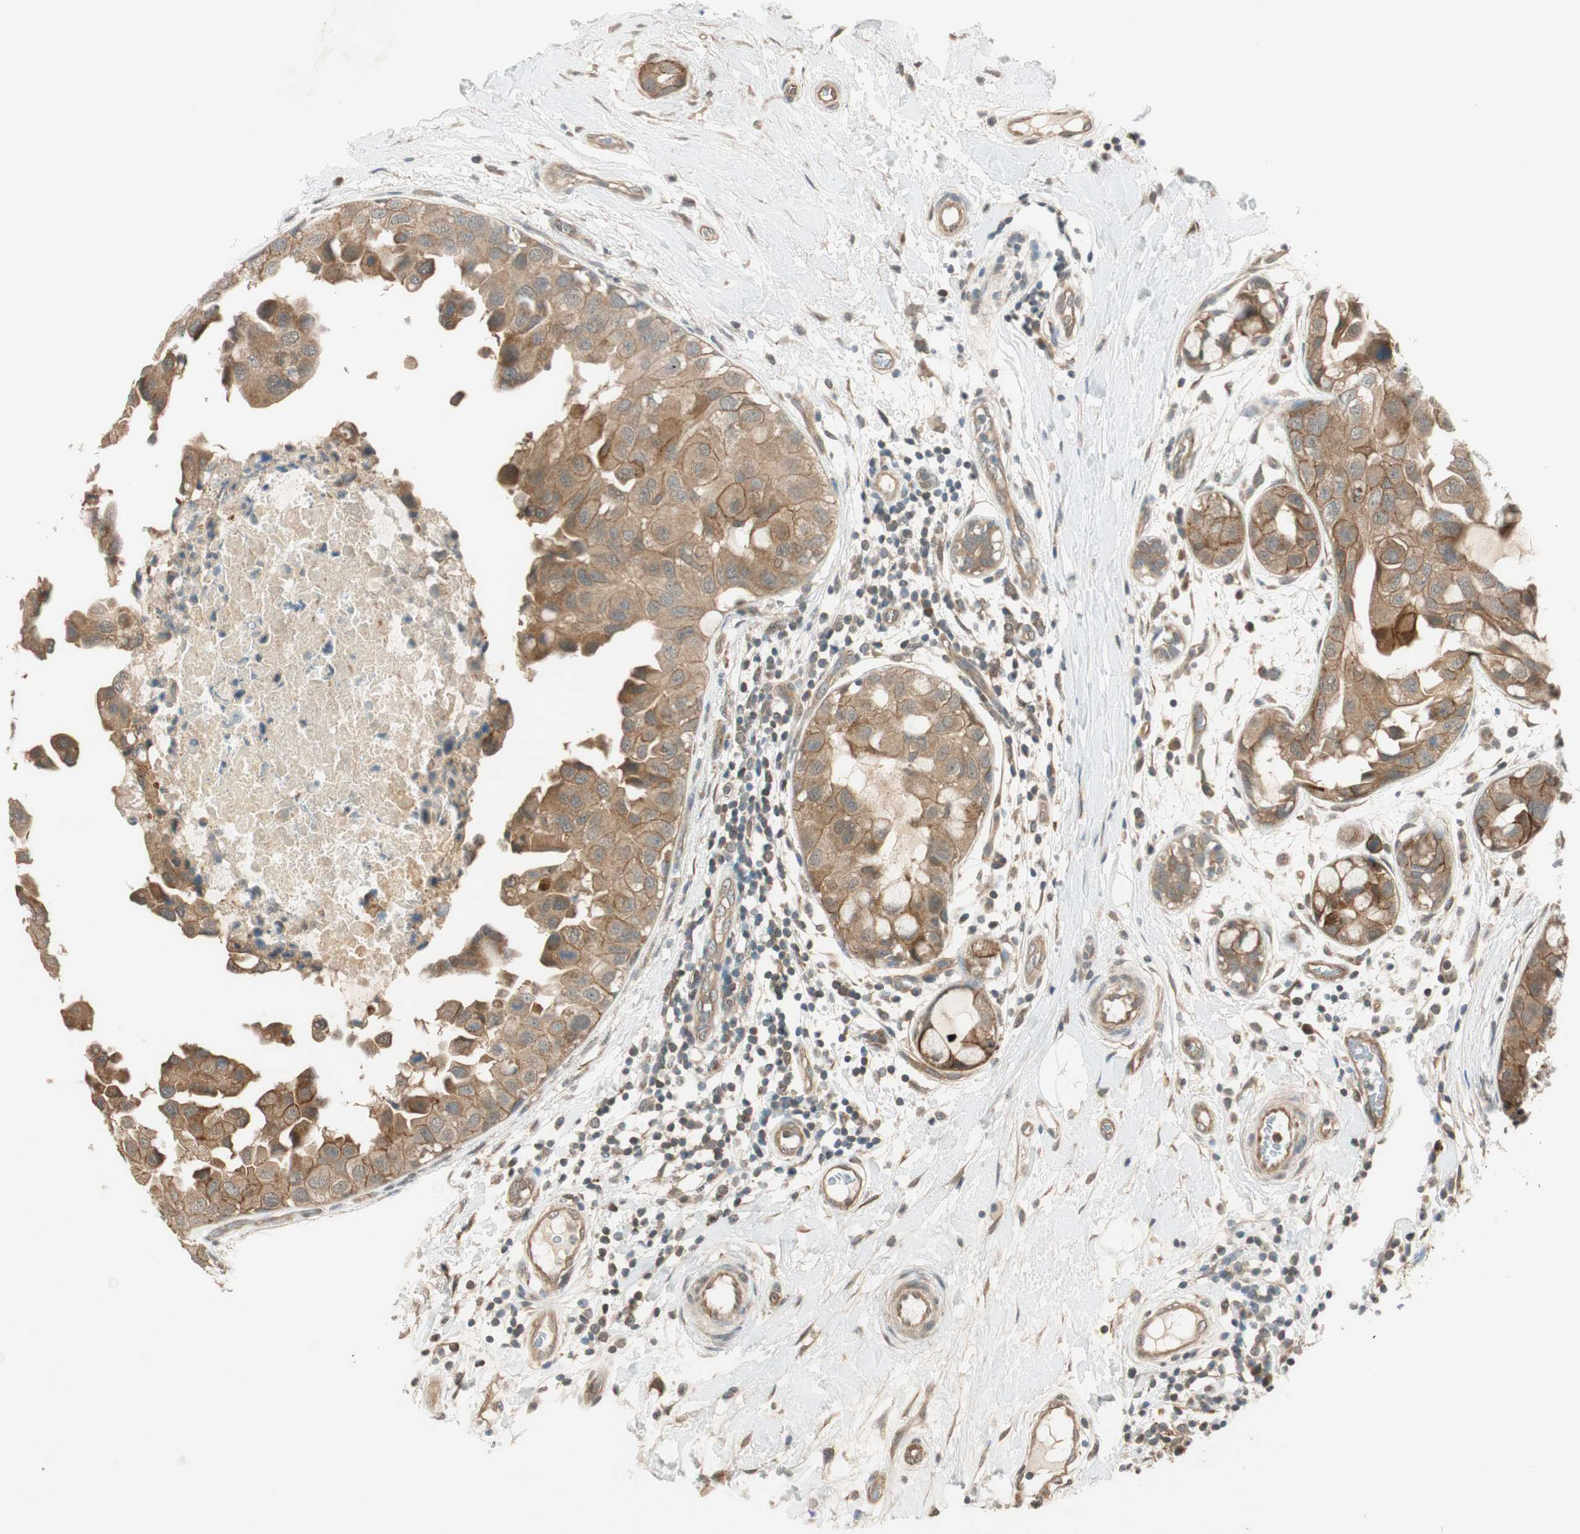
{"staining": {"intensity": "strong", "quantity": ">75%", "location": "cytoplasmic/membranous"}, "tissue": "breast cancer", "cell_type": "Tumor cells", "image_type": "cancer", "snomed": [{"axis": "morphology", "description": "Duct carcinoma"}, {"axis": "topography", "description": "Breast"}], "caption": "DAB immunohistochemical staining of invasive ductal carcinoma (breast) exhibits strong cytoplasmic/membranous protein expression in approximately >75% of tumor cells. Immunohistochemistry (ihc) stains the protein of interest in brown and the nuclei are stained blue.", "gene": "PSMD8", "patient": {"sex": "female", "age": 40}}